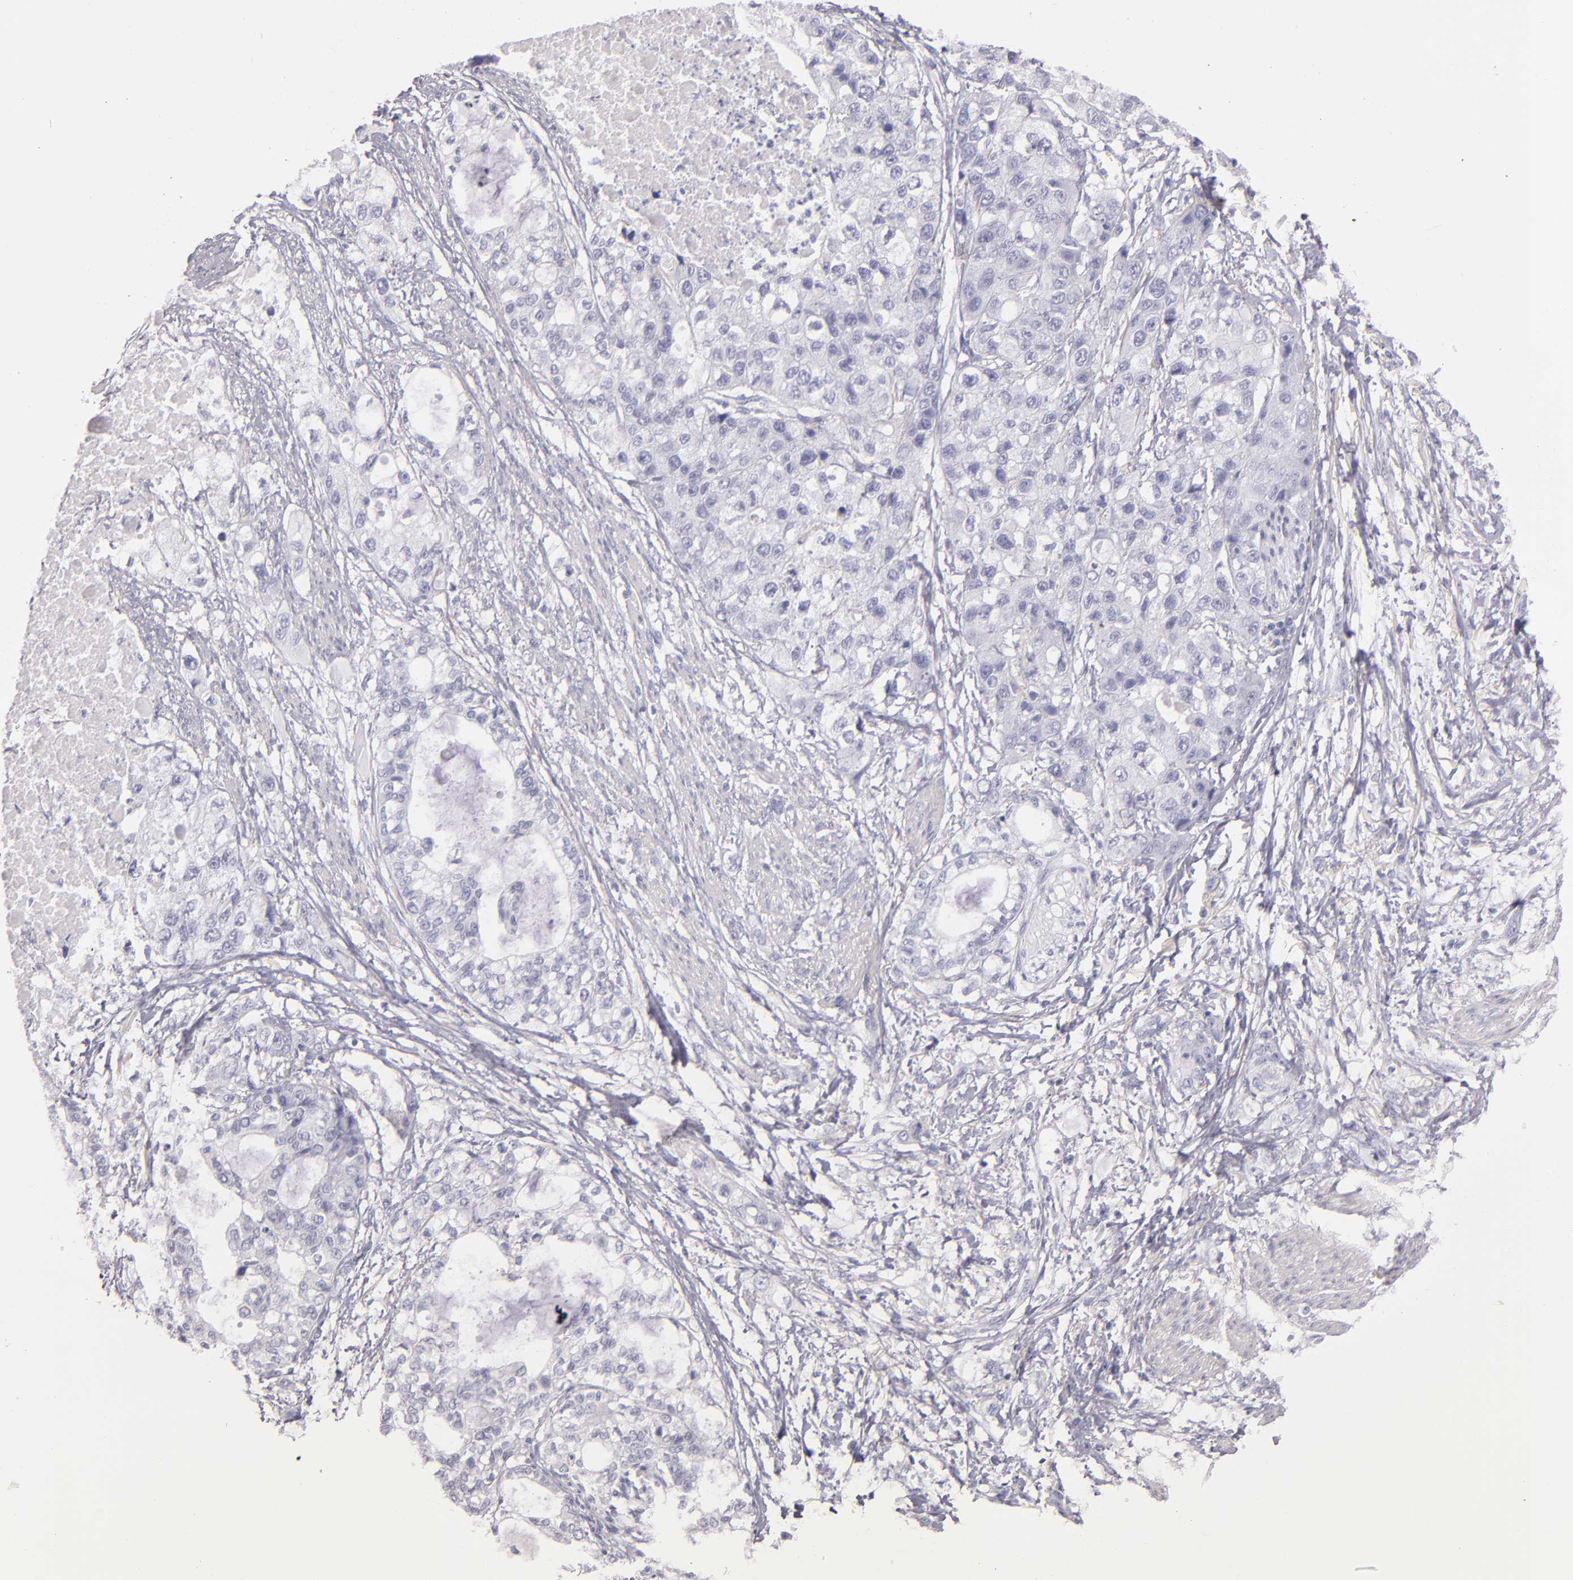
{"staining": {"intensity": "negative", "quantity": "none", "location": "none"}, "tissue": "stomach cancer", "cell_type": "Tumor cells", "image_type": "cancer", "snomed": [{"axis": "morphology", "description": "Adenocarcinoma, NOS"}, {"axis": "topography", "description": "Stomach, upper"}], "caption": "Immunohistochemistry (IHC) of adenocarcinoma (stomach) demonstrates no staining in tumor cells. (Stains: DAB (3,3'-diaminobenzidine) IHC with hematoxylin counter stain, Microscopy: brightfield microscopy at high magnification).", "gene": "FABP1", "patient": {"sex": "female", "age": 52}}